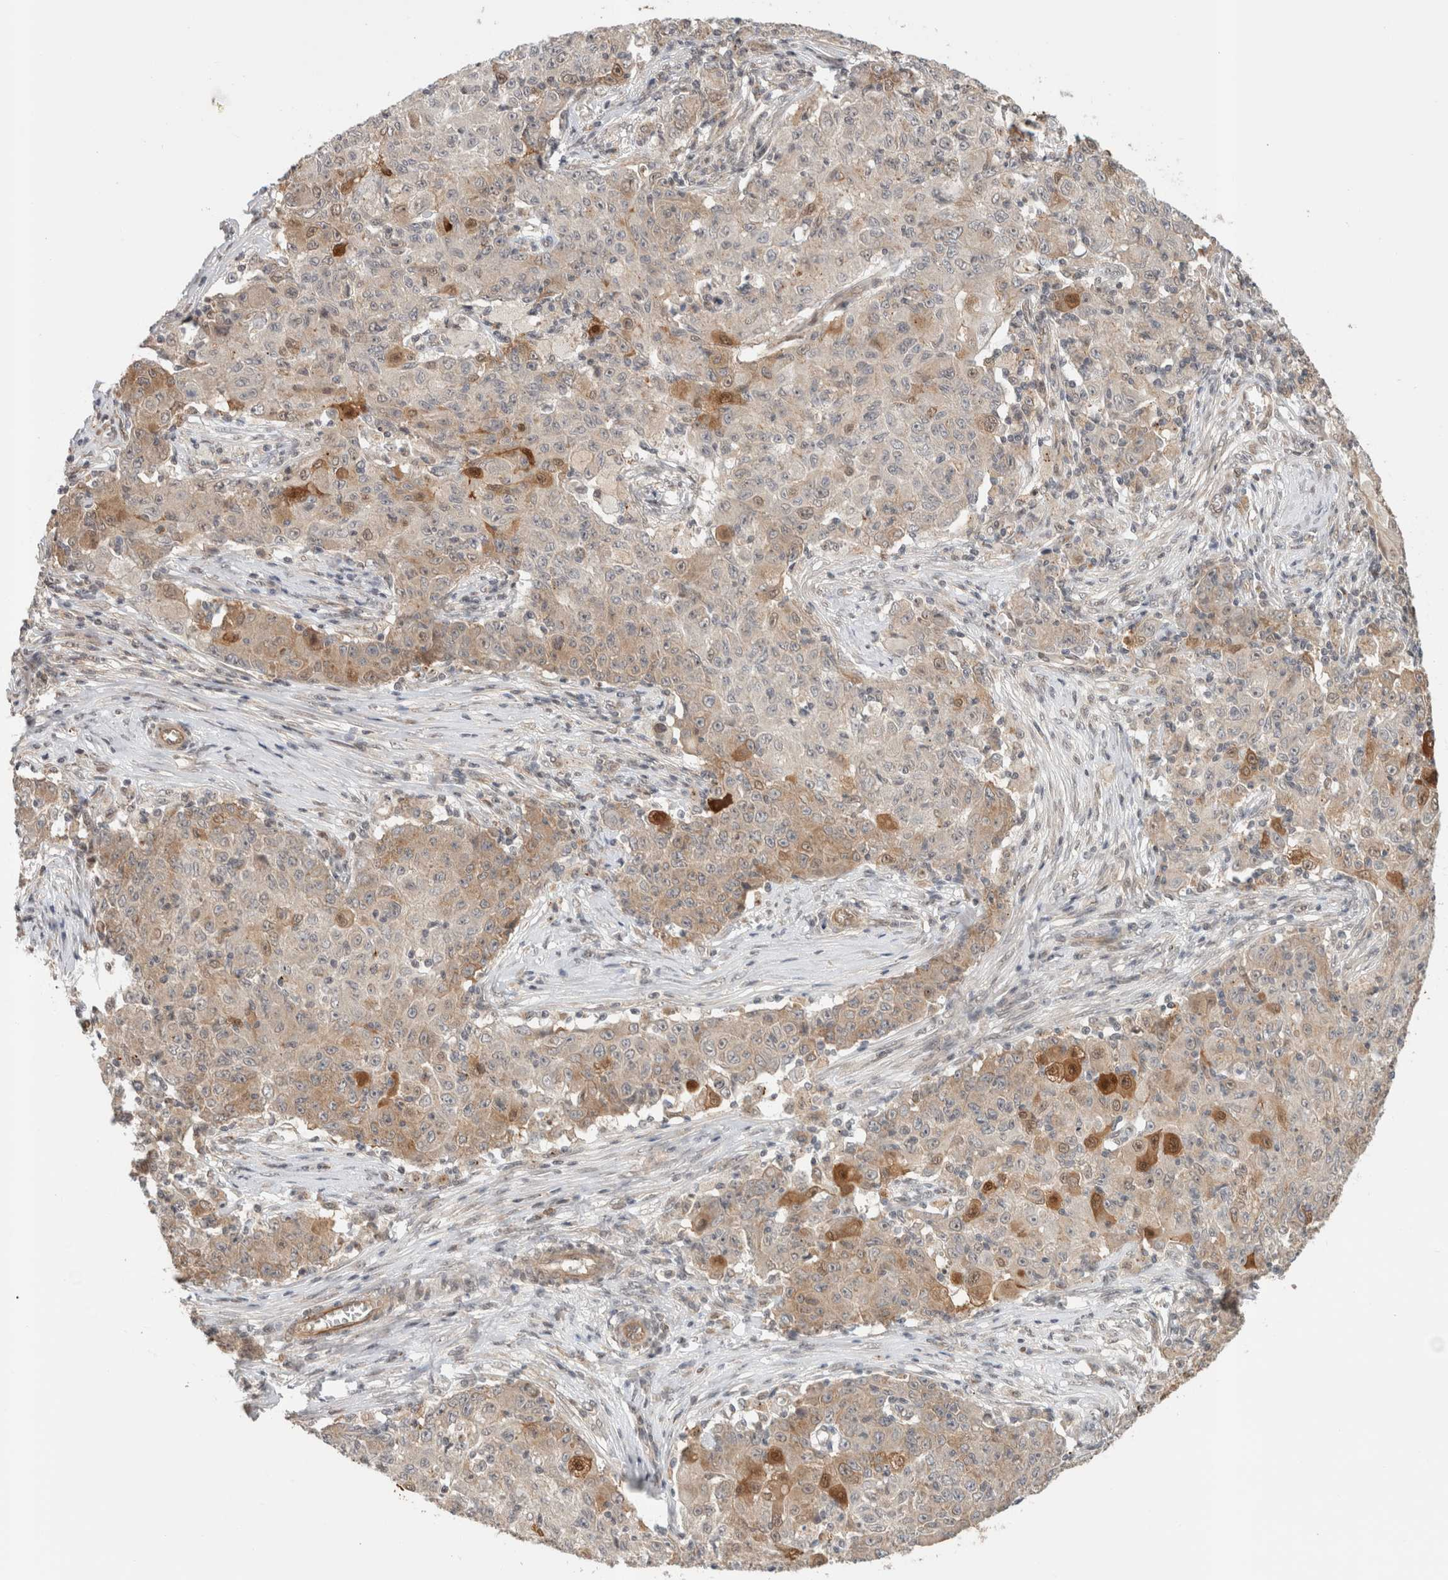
{"staining": {"intensity": "moderate", "quantity": "<25%", "location": "cytoplasmic/membranous,nuclear"}, "tissue": "ovarian cancer", "cell_type": "Tumor cells", "image_type": "cancer", "snomed": [{"axis": "morphology", "description": "Carcinoma, endometroid"}, {"axis": "topography", "description": "Ovary"}], "caption": "Brown immunohistochemical staining in human ovarian endometroid carcinoma shows moderate cytoplasmic/membranous and nuclear staining in about <25% of tumor cells.", "gene": "OTUD6B", "patient": {"sex": "female", "age": 42}}